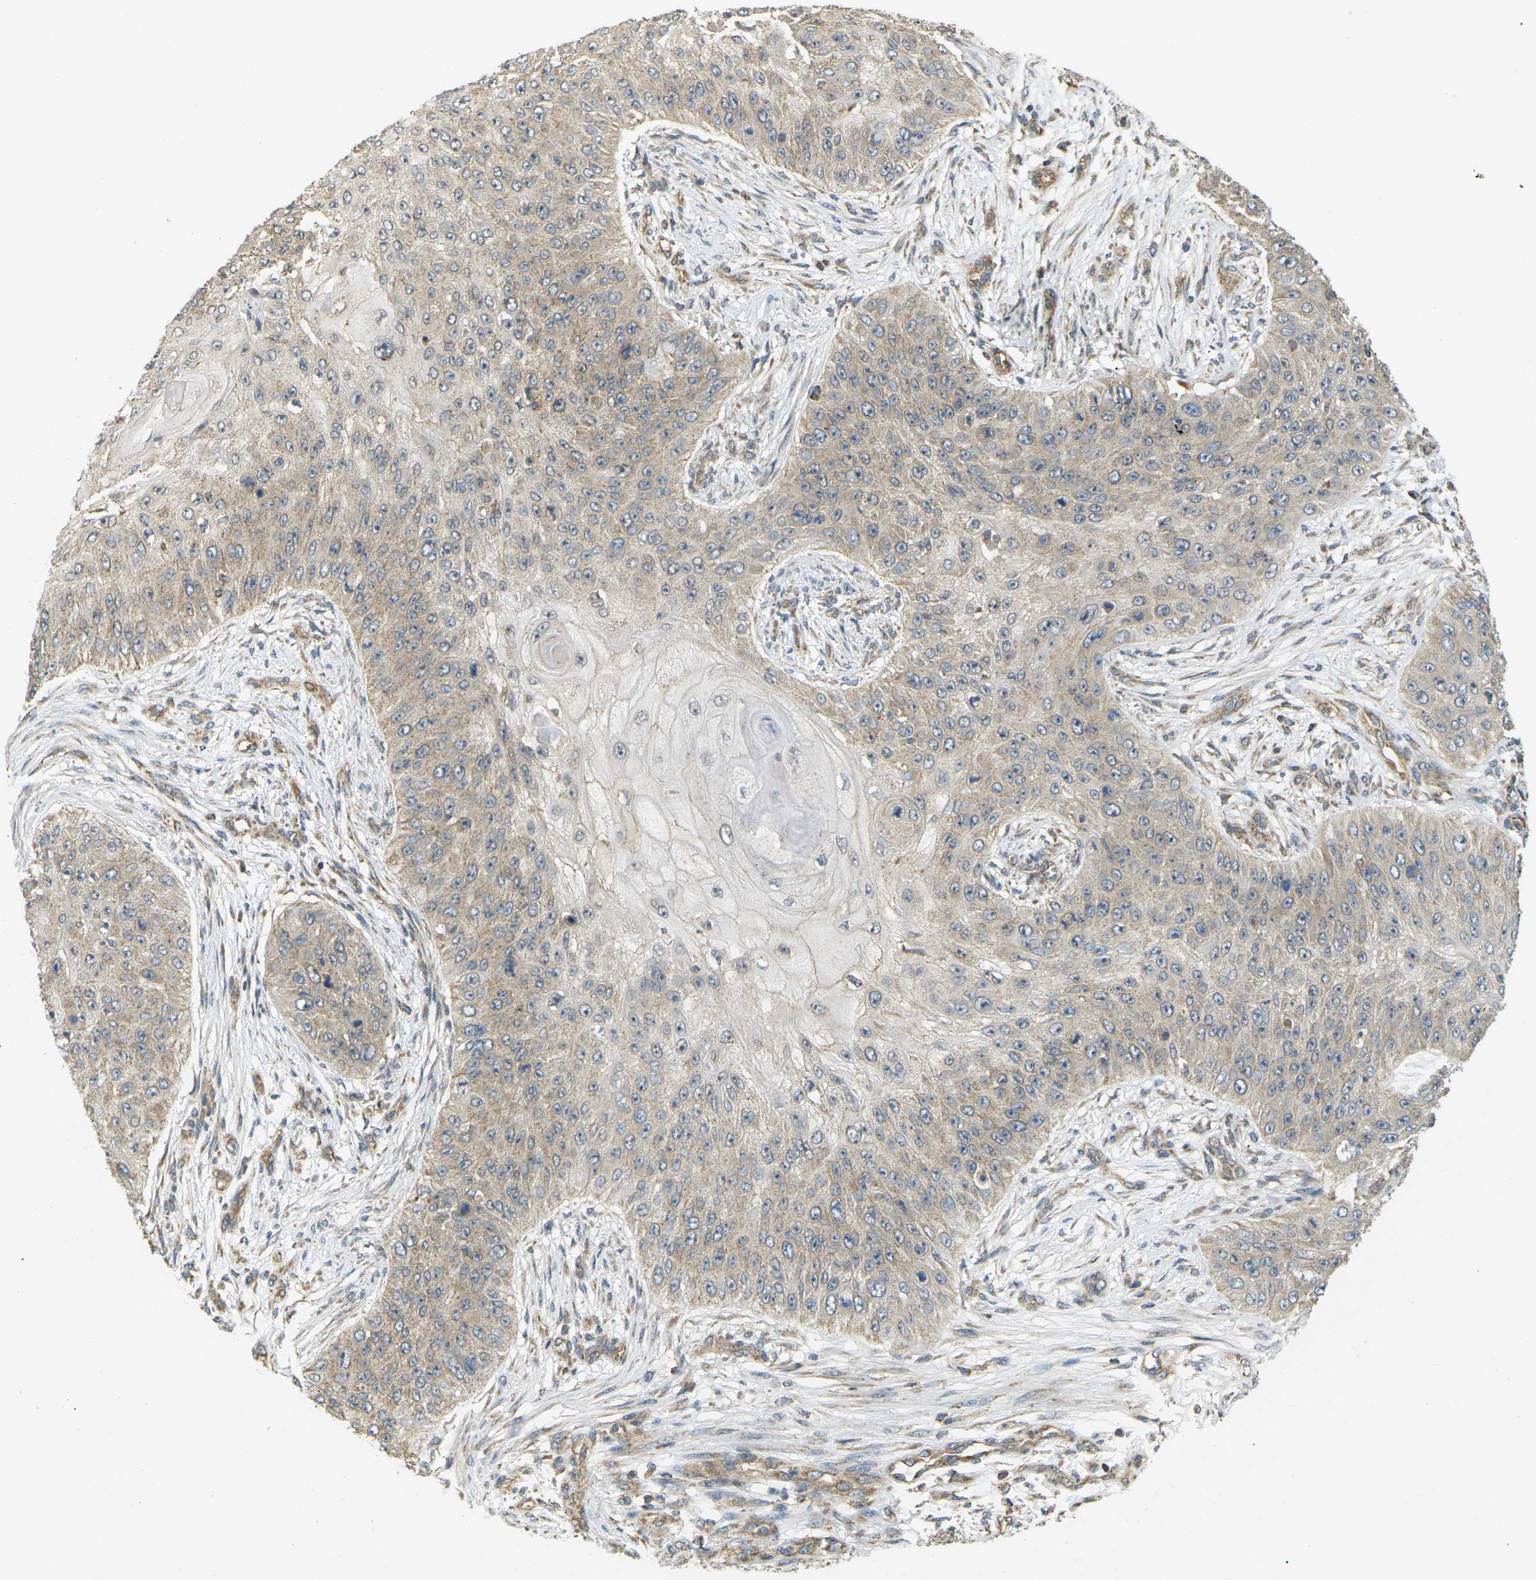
{"staining": {"intensity": "weak", "quantity": ">75%", "location": "cytoplasmic/membranous"}, "tissue": "skin cancer", "cell_type": "Tumor cells", "image_type": "cancer", "snomed": [{"axis": "morphology", "description": "Squamous cell carcinoma, NOS"}, {"axis": "topography", "description": "Skin"}], "caption": "Human squamous cell carcinoma (skin) stained with a protein marker demonstrates weak staining in tumor cells.", "gene": "KSR1", "patient": {"sex": "female", "age": 80}}